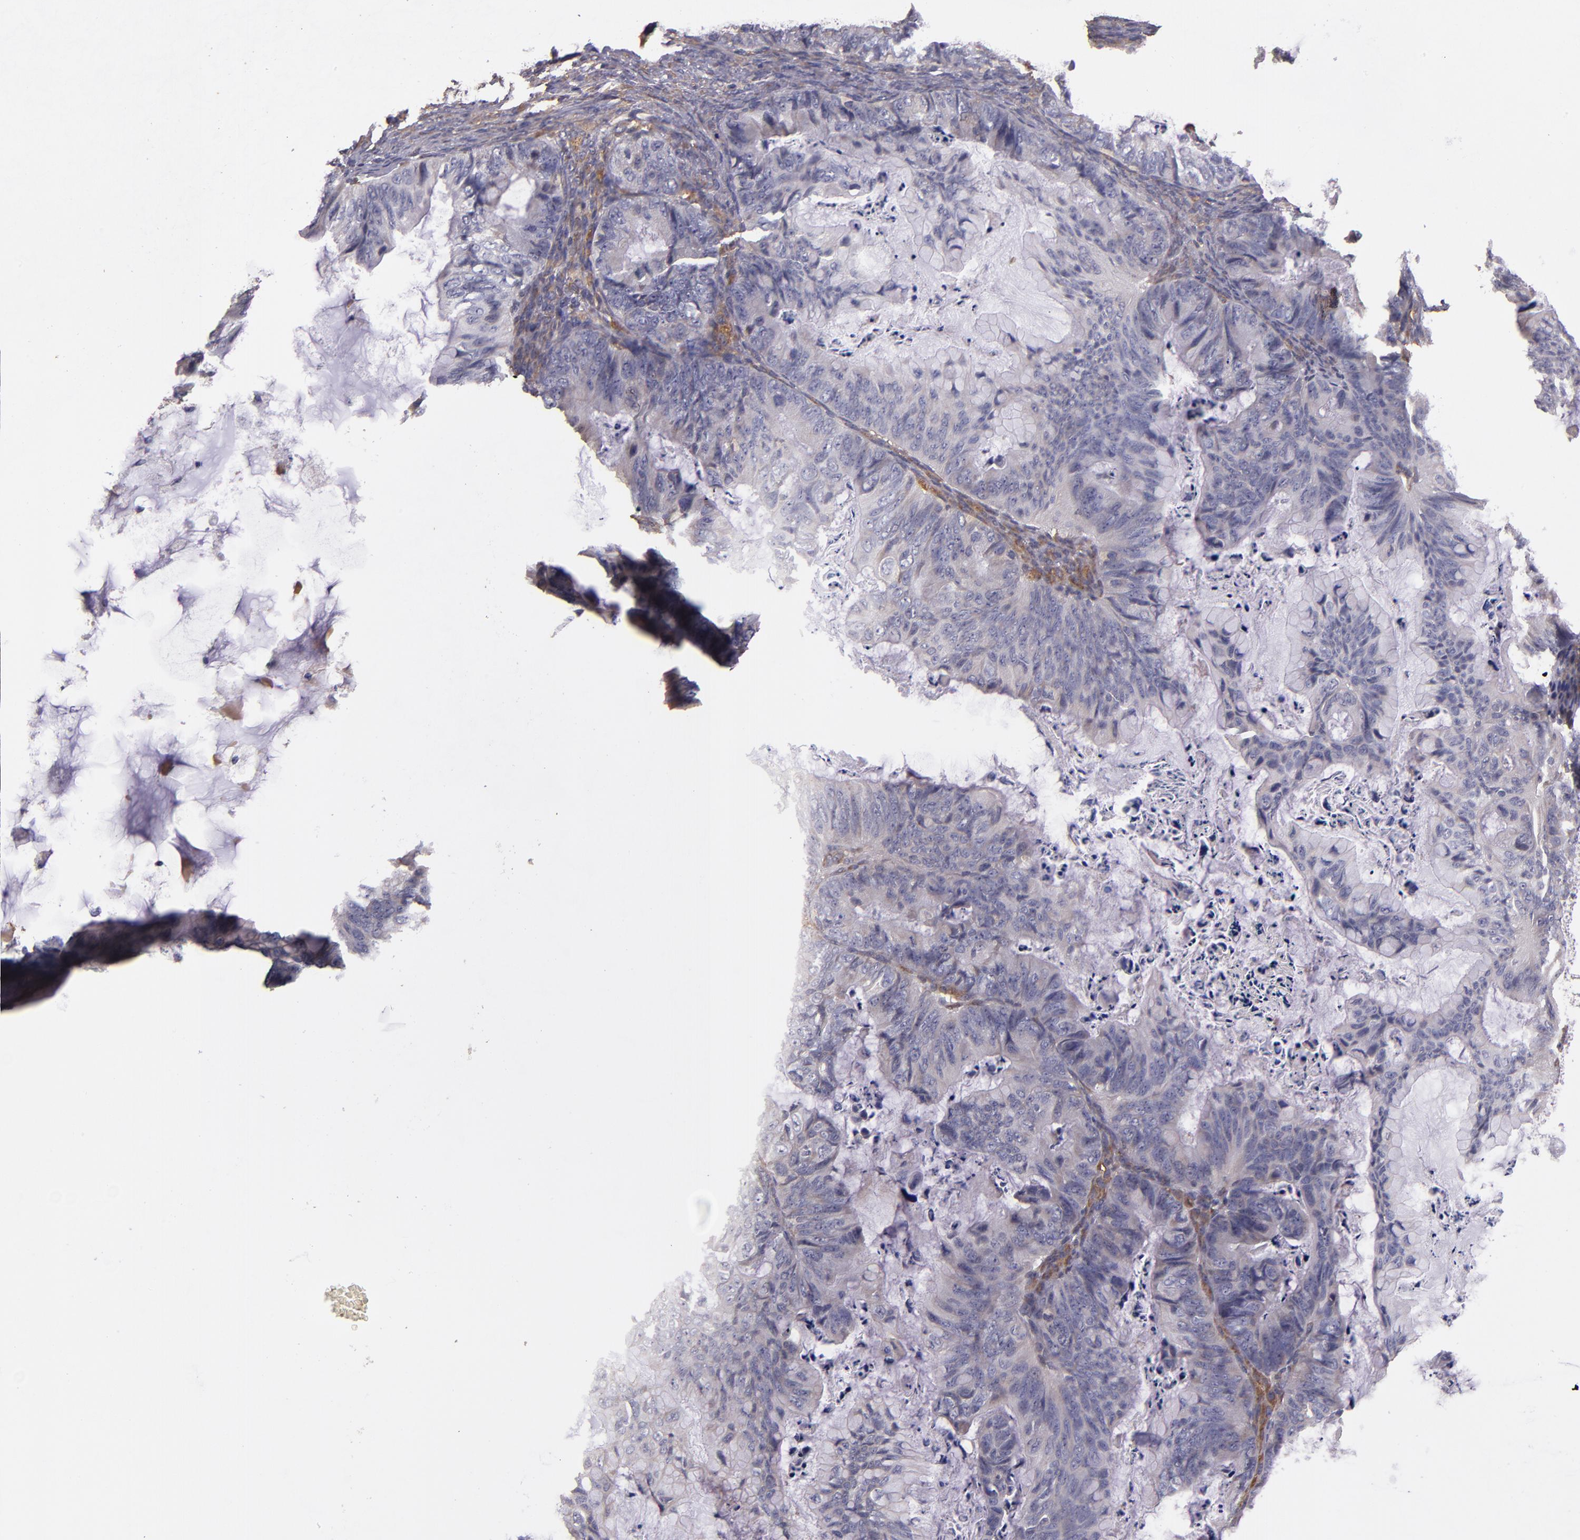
{"staining": {"intensity": "weak", "quantity": ">75%", "location": "cytoplasmic/membranous"}, "tissue": "ovarian cancer", "cell_type": "Tumor cells", "image_type": "cancer", "snomed": [{"axis": "morphology", "description": "Cystadenocarcinoma, mucinous, NOS"}, {"axis": "topography", "description": "Ovary"}], "caption": "Weak cytoplasmic/membranous protein staining is present in approximately >75% of tumor cells in ovarian cancer (mucinous cystadenocarcinoma).", "gene": "PRAF2", "patient": {"sex": "female", "age": 36}}